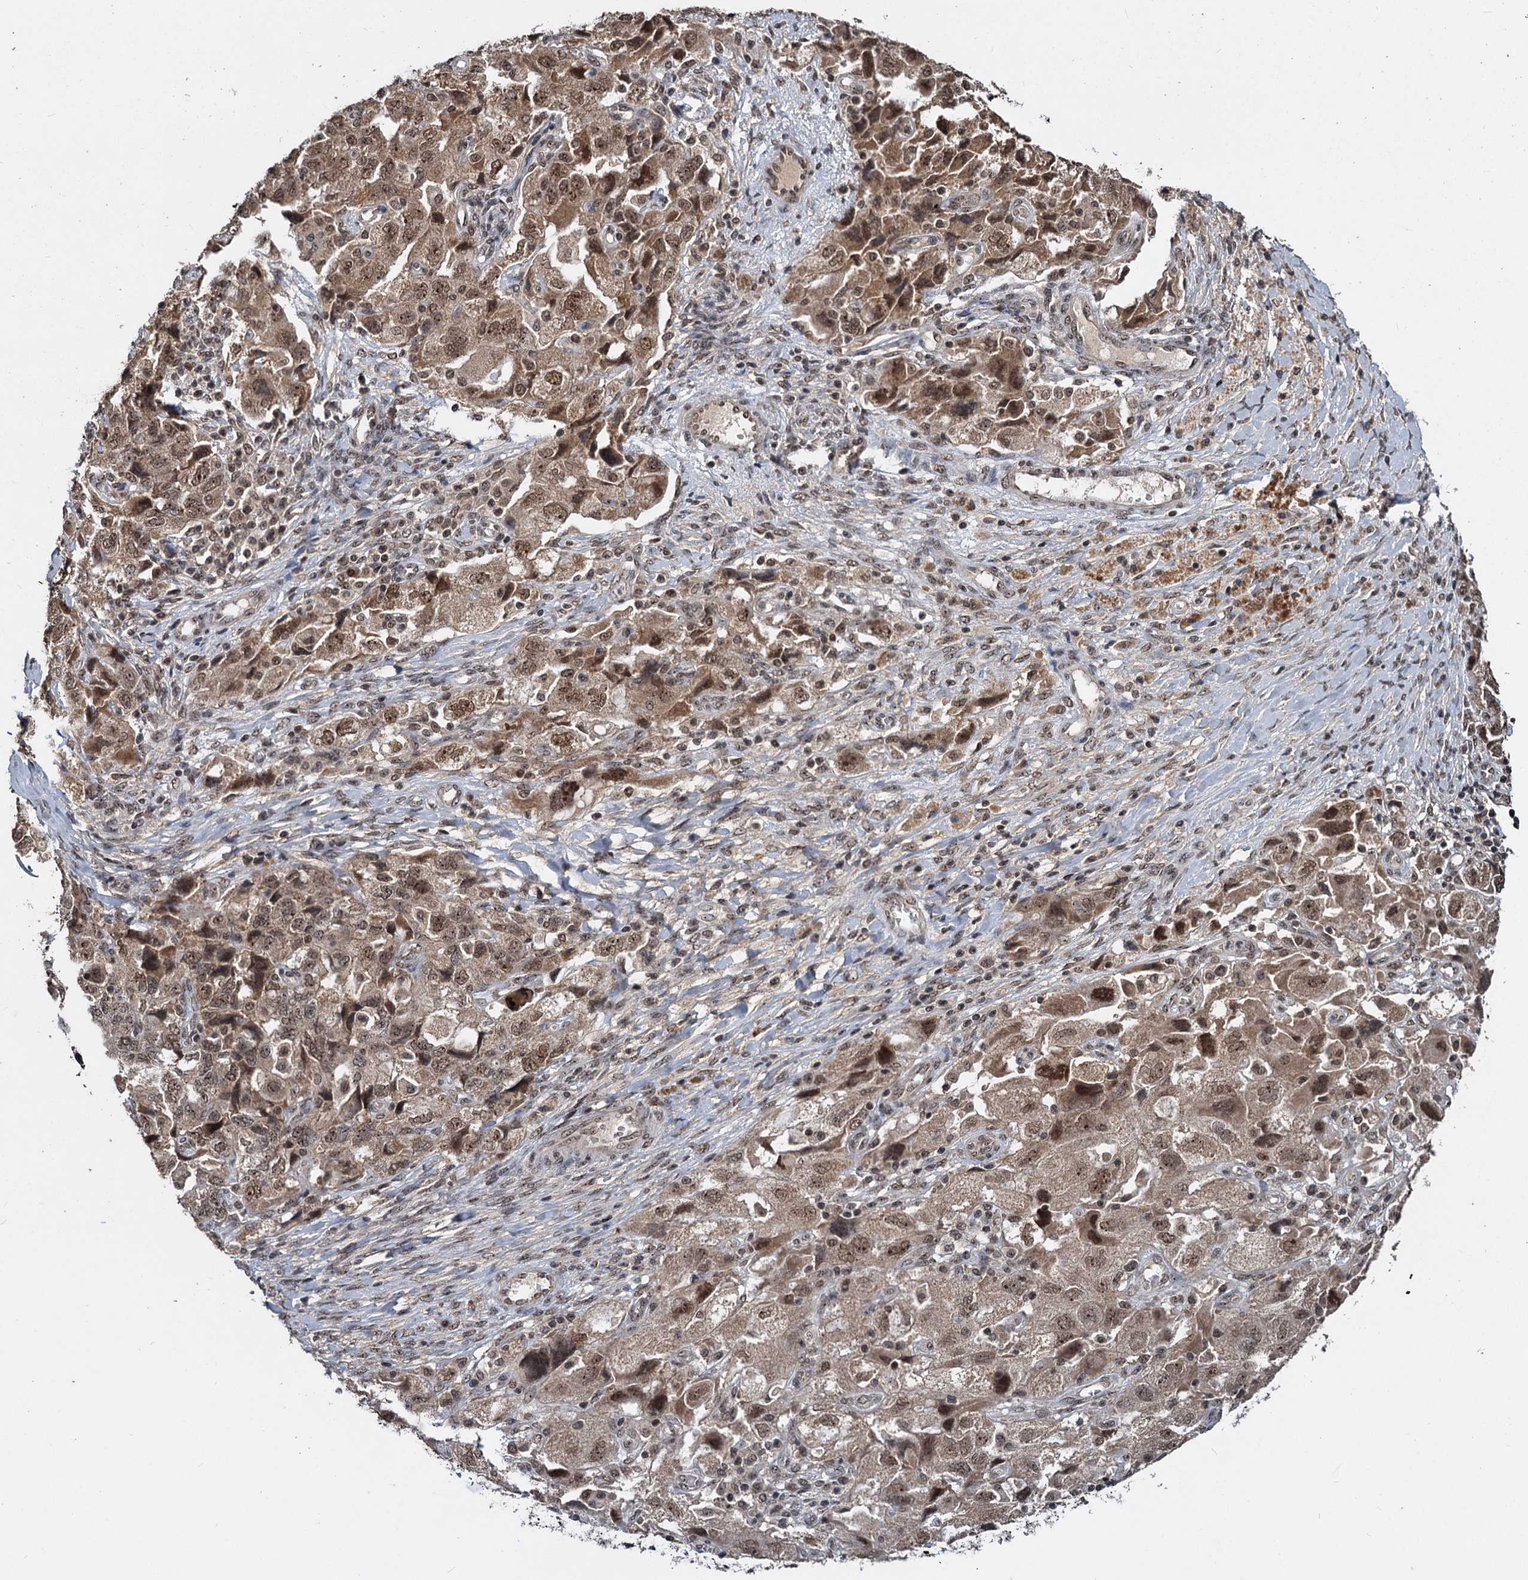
{"staining": {"intensity": "moderate", "quantity": ">75%", "location": "cytoplasmic/membranous,nuclear"}, "tissue": "ovarian cancer", "cell_type": "Tumor cells", "image_type": "cancer", "snomed": [{"axis": "morphology", "description": "Carcinoma, NOS"}, {"axis": "morphology", "description": "Cystadenocarcinoma, serous, NOS"}, {"axis": "topography", "description": "Ovary"}], "caption": "This photomicrograph shows immunohistochemistry (IHC) staining of ovarian cancer, with medium moderate cytoplasmic/membranous and nuclear positivity in about >75% of tumor cells.", "gene": "FAM216B", "patient": {"sex": "female", "age": 69}}